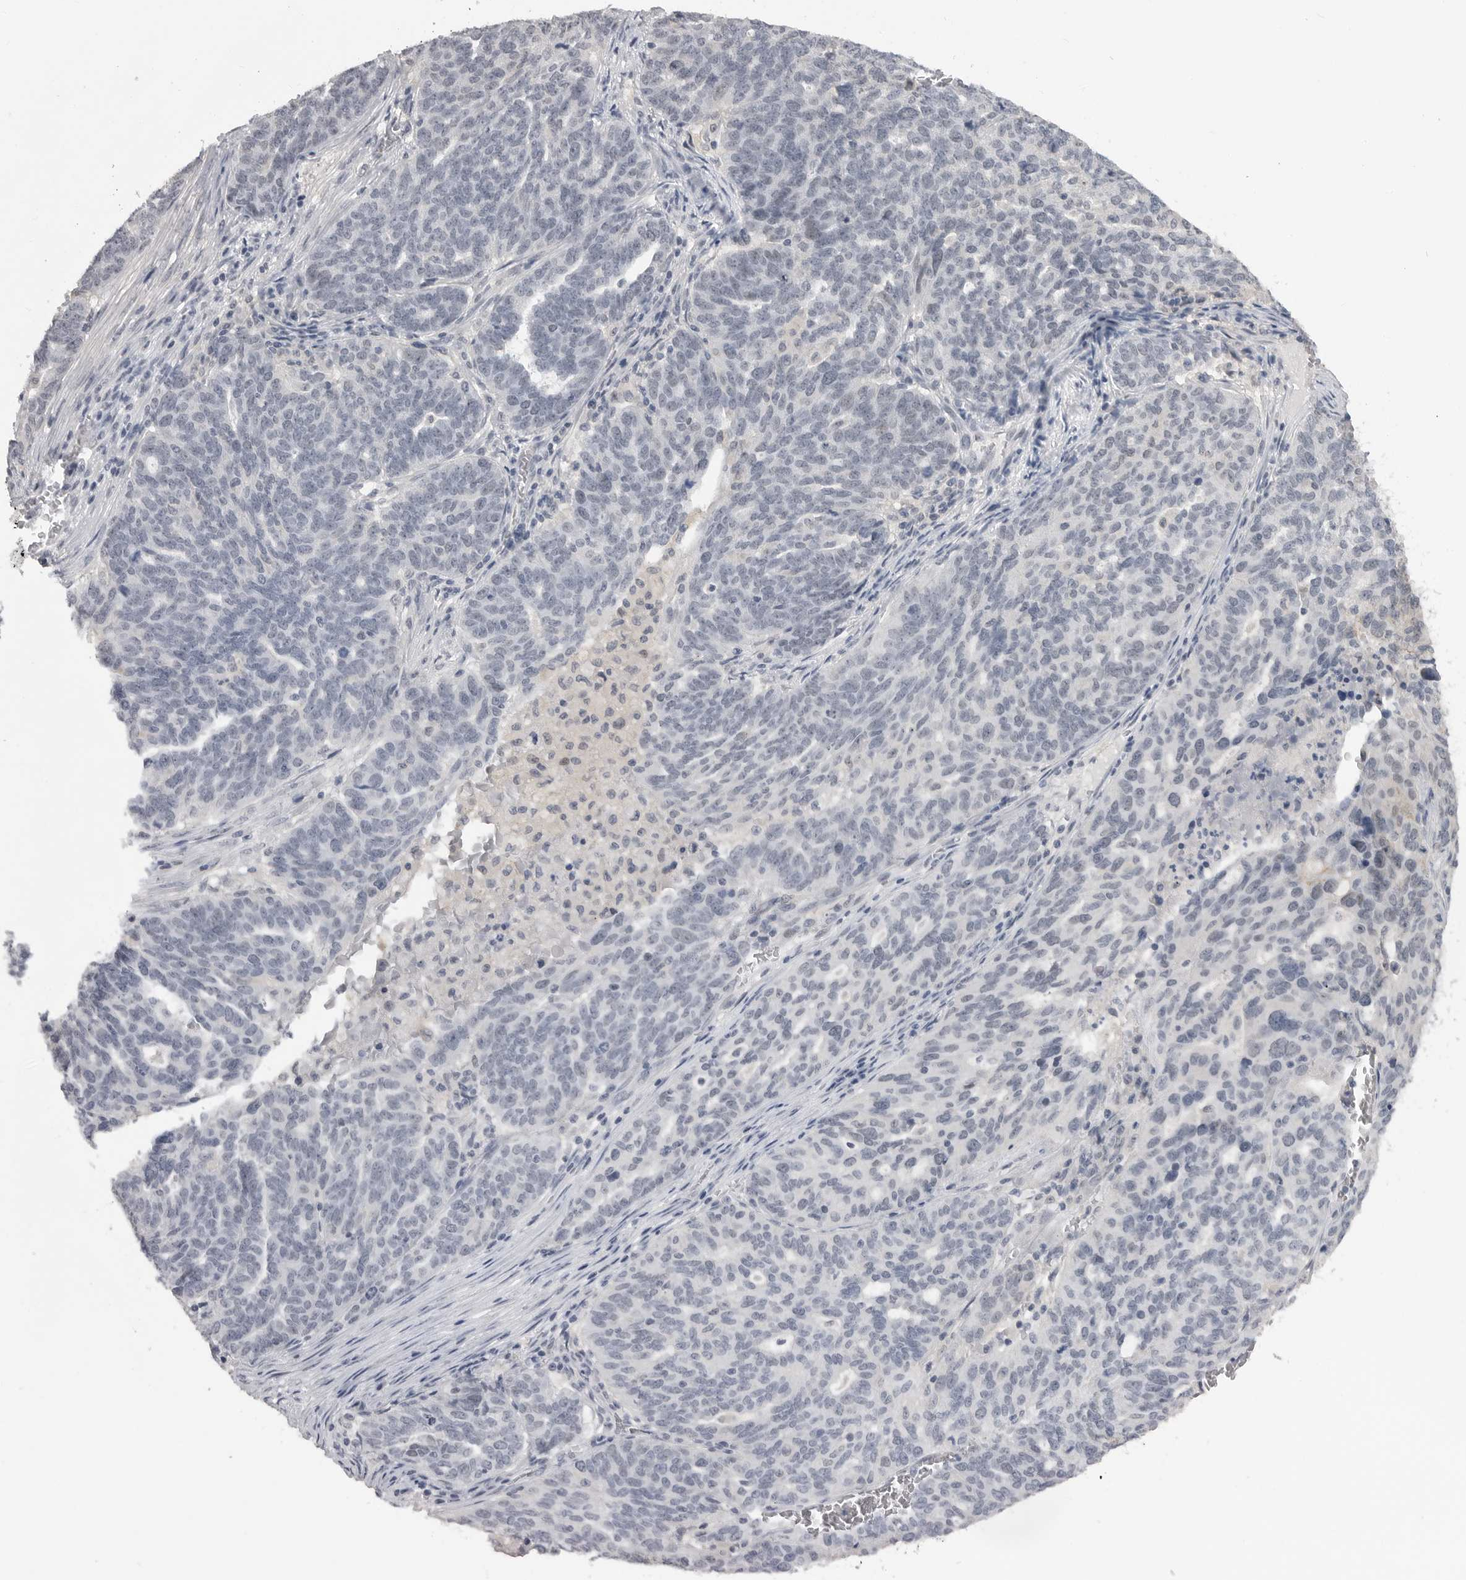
{"staining": {"intensity": "negative", "quantity": "none", "location": "none"}, "tissue": "ovarian cancer", "cell_type": "Tumor cells", "image_type": "cancer", "snomed": [{"axis": "morphology", "description": "Cystadenocarcinoma, serous, NOS"}, {"axis": "topography", "description": "Ovary"}], "caption": "There is no significant expression in tumor cells of ovarian cancer (serous cystadenocarcinoma).", "gene": "PLEKHF1", "patient": {"sex": "female", "age": 59}}